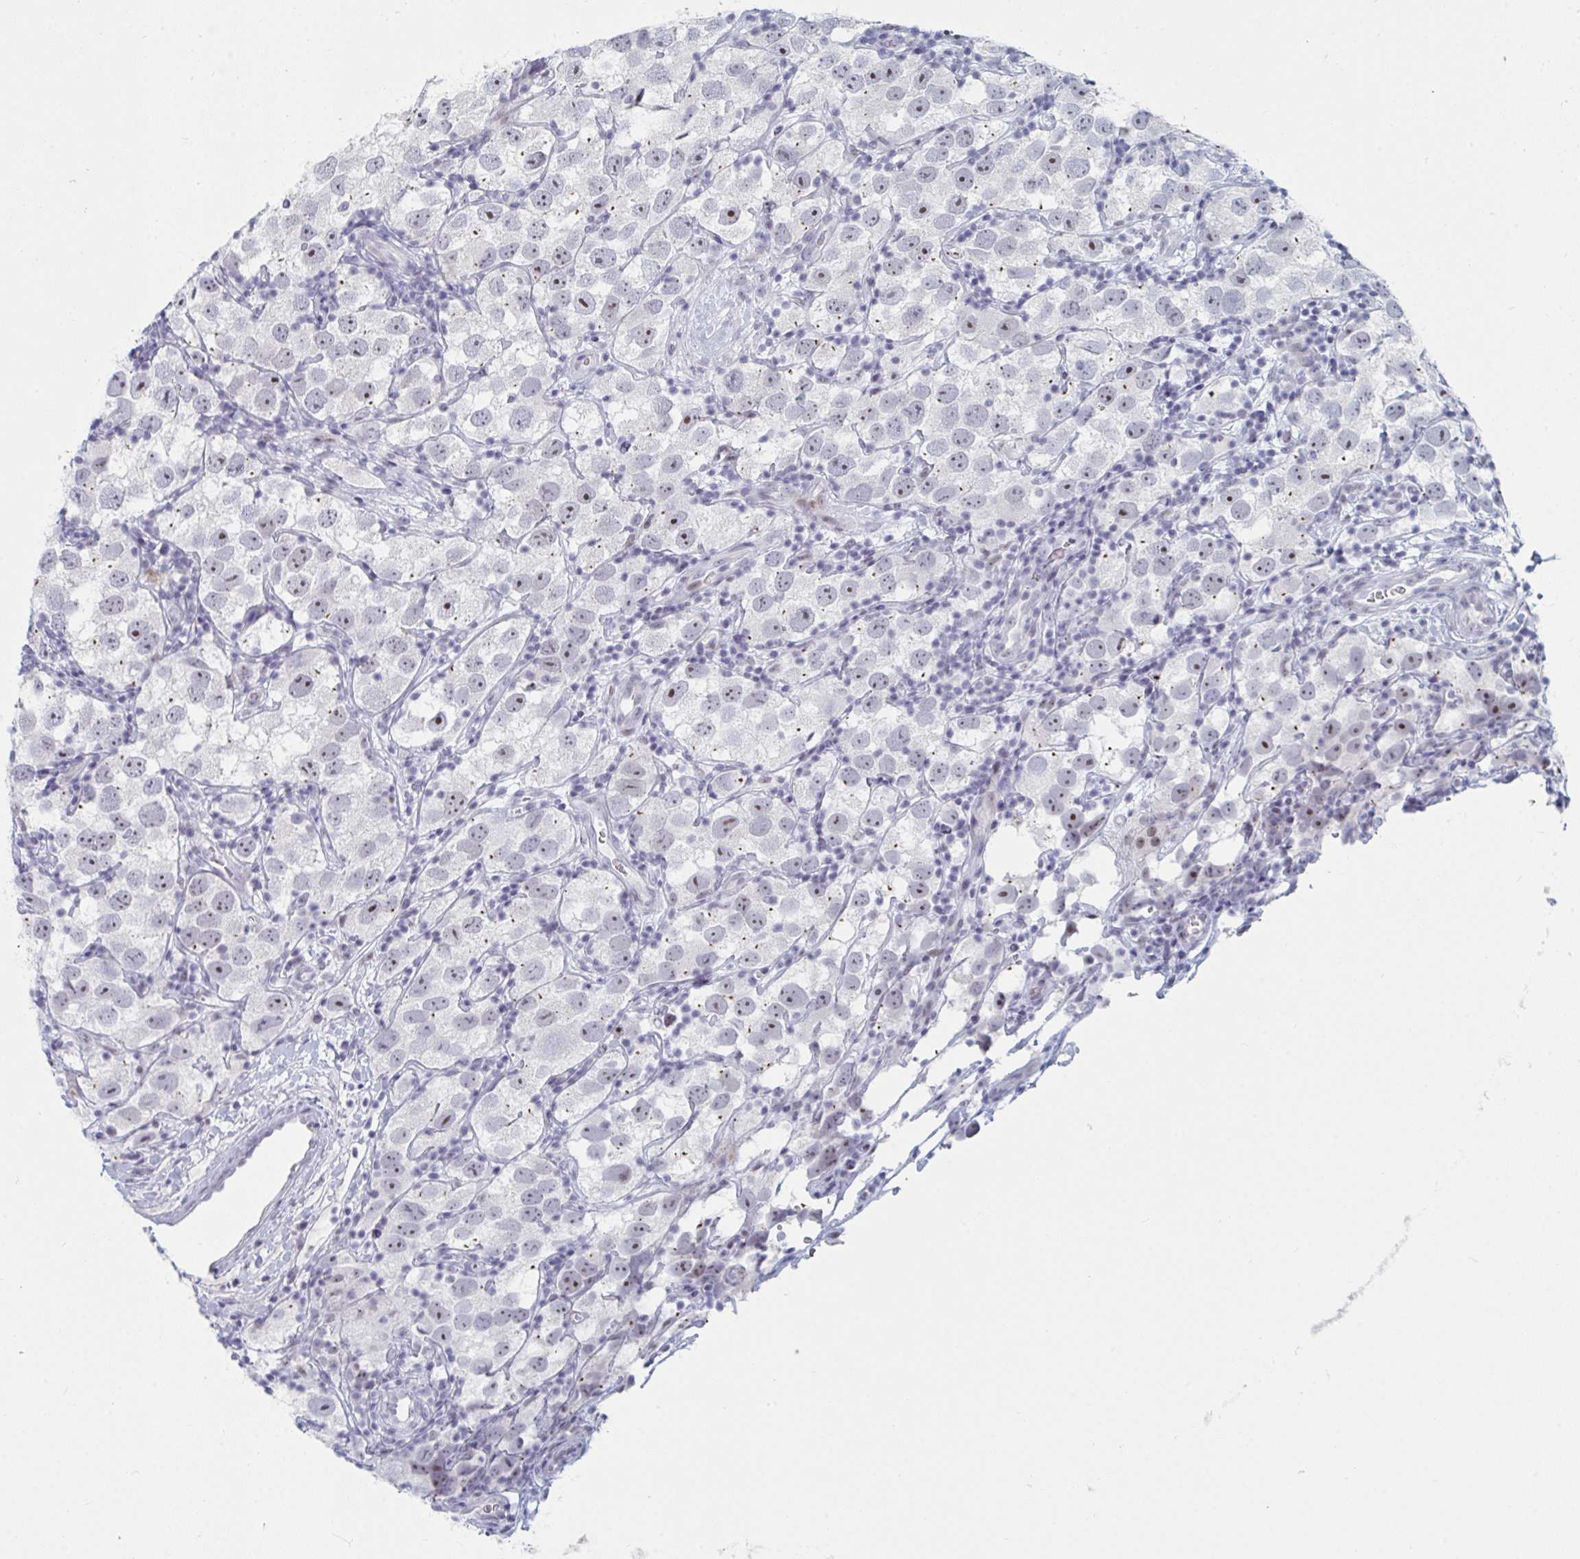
{"staining": {"intensity": "strong", "quantity": ">75%", "location": "nuclear"}, "tissue": "testis cancer", "cell_type": "Tumor cells", "image_type": "cancer", "snomed": [{"axis": "morphology", "description": "Seminoma, NOS"}, {"axis": "topography", "description": "Testis"}], "caption": "The photomicrograph demonstrates staining of seminoma (testis), revealing strong nuclear protein staining (brown color) within tumor cells.", "gene": "NR1H2", "patient": {"sex": "male", "age": 26}}